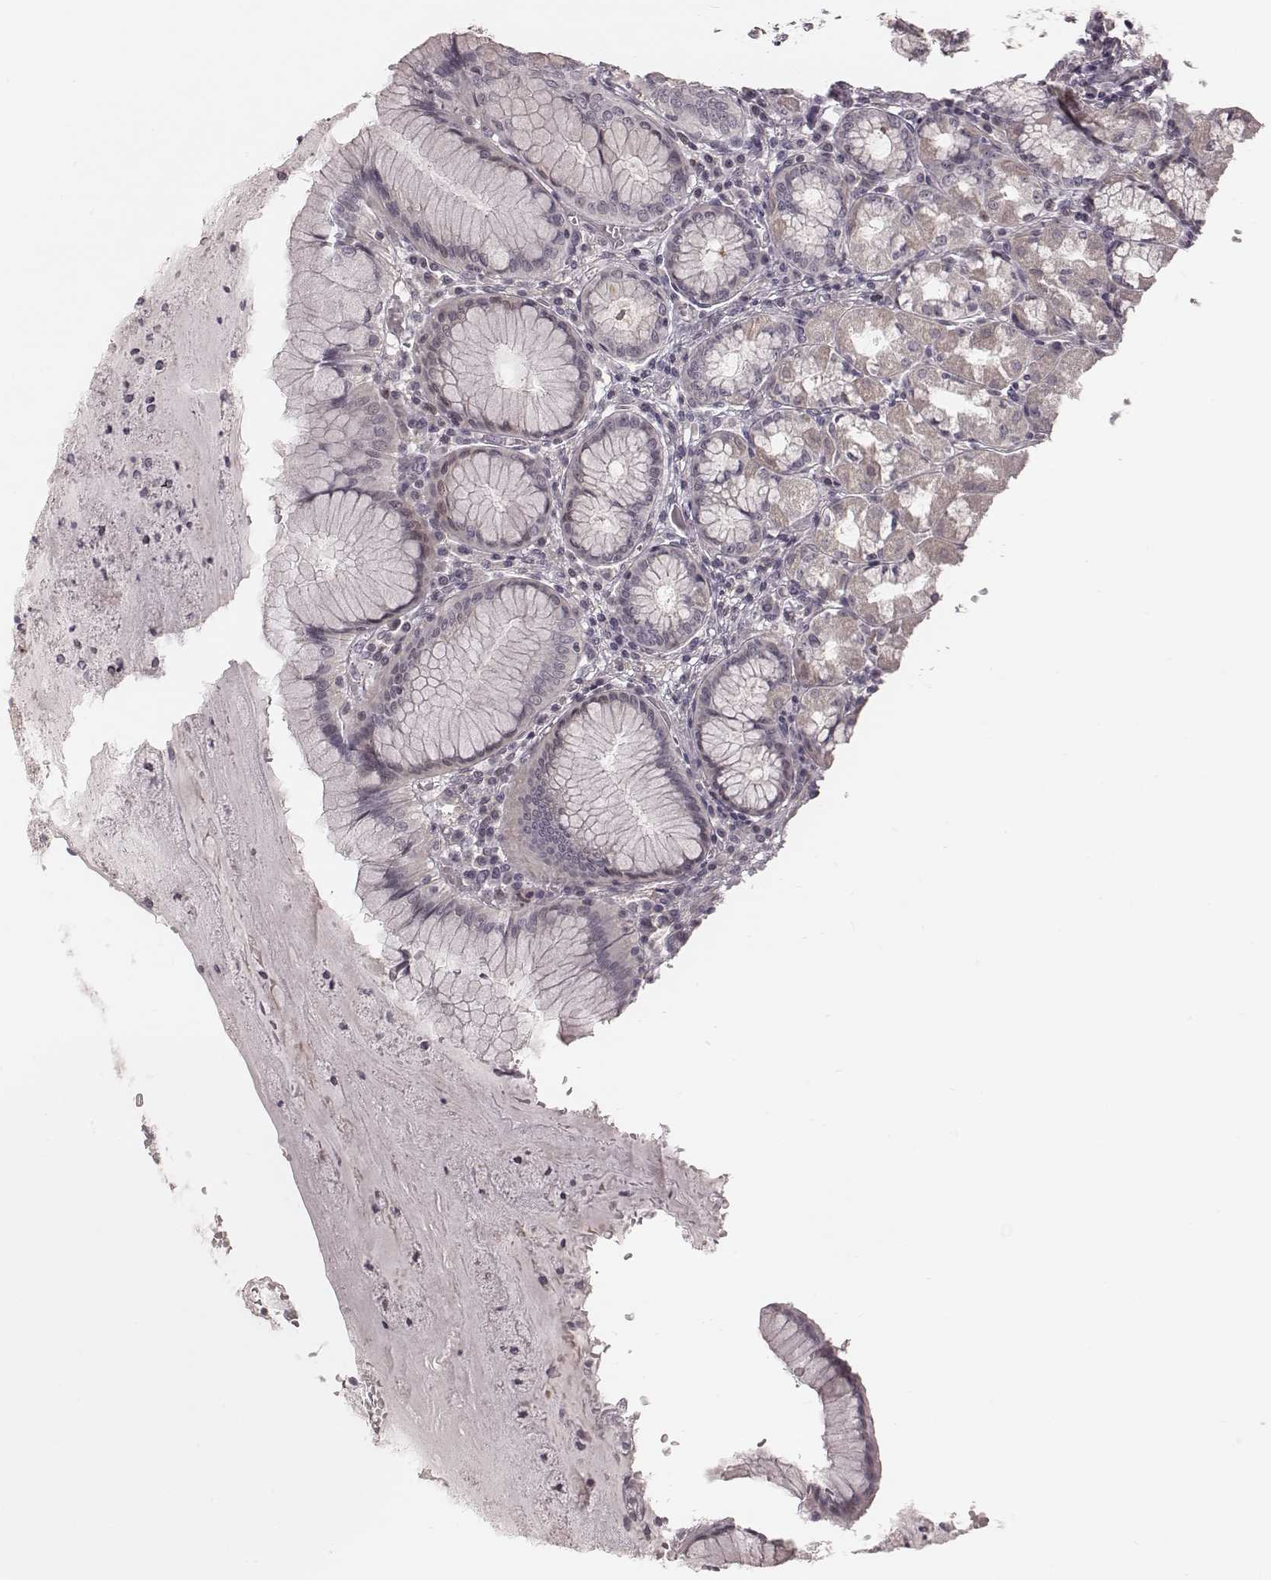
{"staining": {"intensity": "negative", "quantity": "none", "location": "none"}, "tissue": "stomach", "cell_type": "Glandular cells", "image_type": "normal", "snomed": [{"axis": "morphology", "description": "Normal tissue, NOS"}, {"axis": "topography", "description": "Stomach"}], "caption": "Immunohistochemistry (IHC) histopathology image of unremarkable stomach: human stomach stained with DAB displays no significant protein staining in glandular cells.", "gene": "IQCG", "patient": {"sex": "male", "age": 55}}